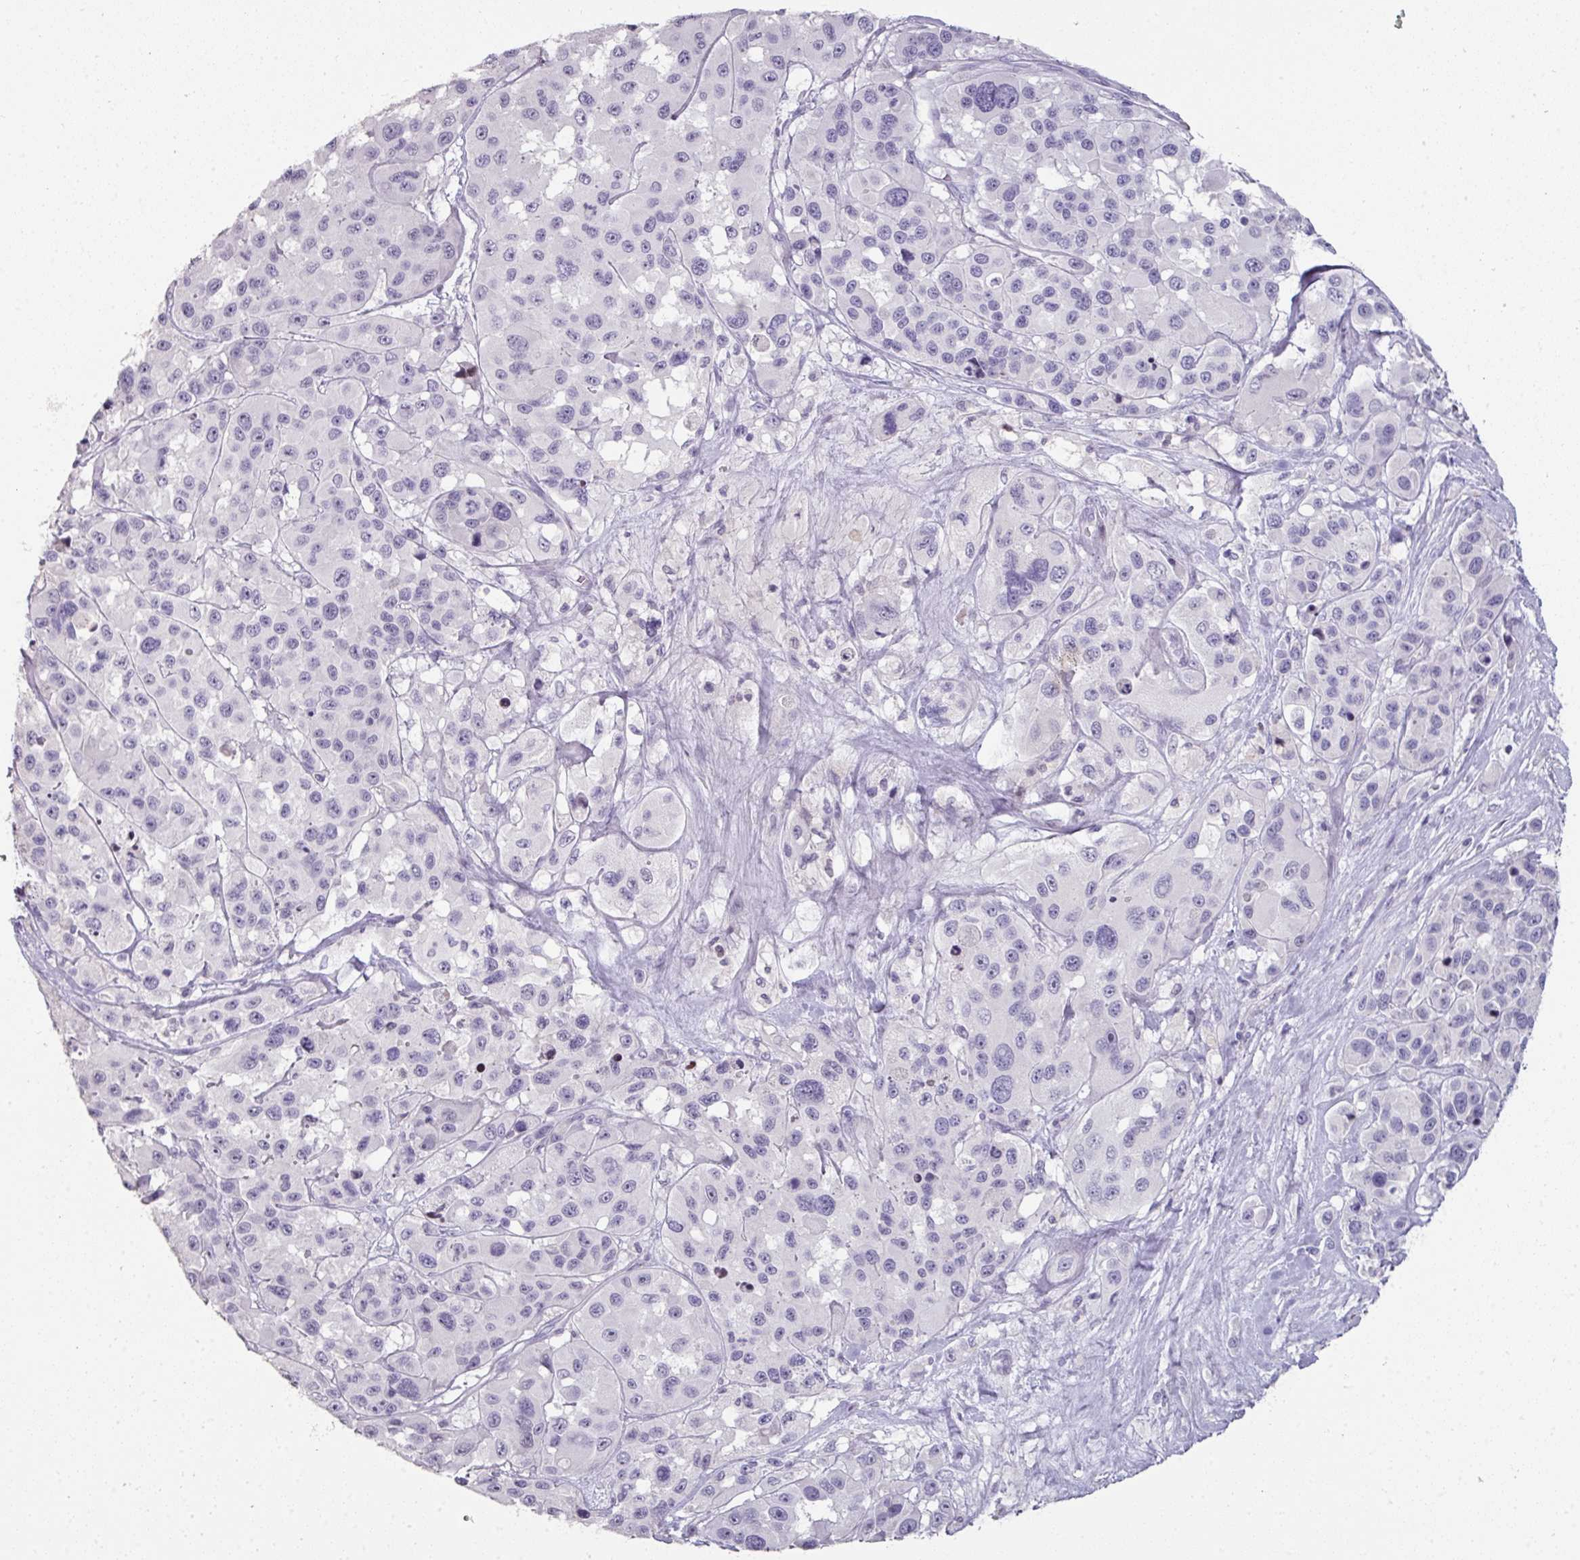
{"staining": {"intensity": "negative", "quantity": "none", "location": "none"}, "tissue": "melanoma", "cell_type": "Tumor cells", "image_type": "cancer", "snomed": [{"axis": "morphology", "description": "Malignant melanoma, Metastatic site"}, {"axis": "topography", "description": "Lymph node"}], "caption": "Tumor cells show no significant staining in malignant melanoma (metastatic site). The staining was performed using DAB (3,3'-diaminobenzidine) to visualize the protein expression in brown, while the nuclei were stained in blue with hematoxylin (Magnification: 20x).", "gene": "GTF2H3", "patient": {"sex": "female", "age": 65}}